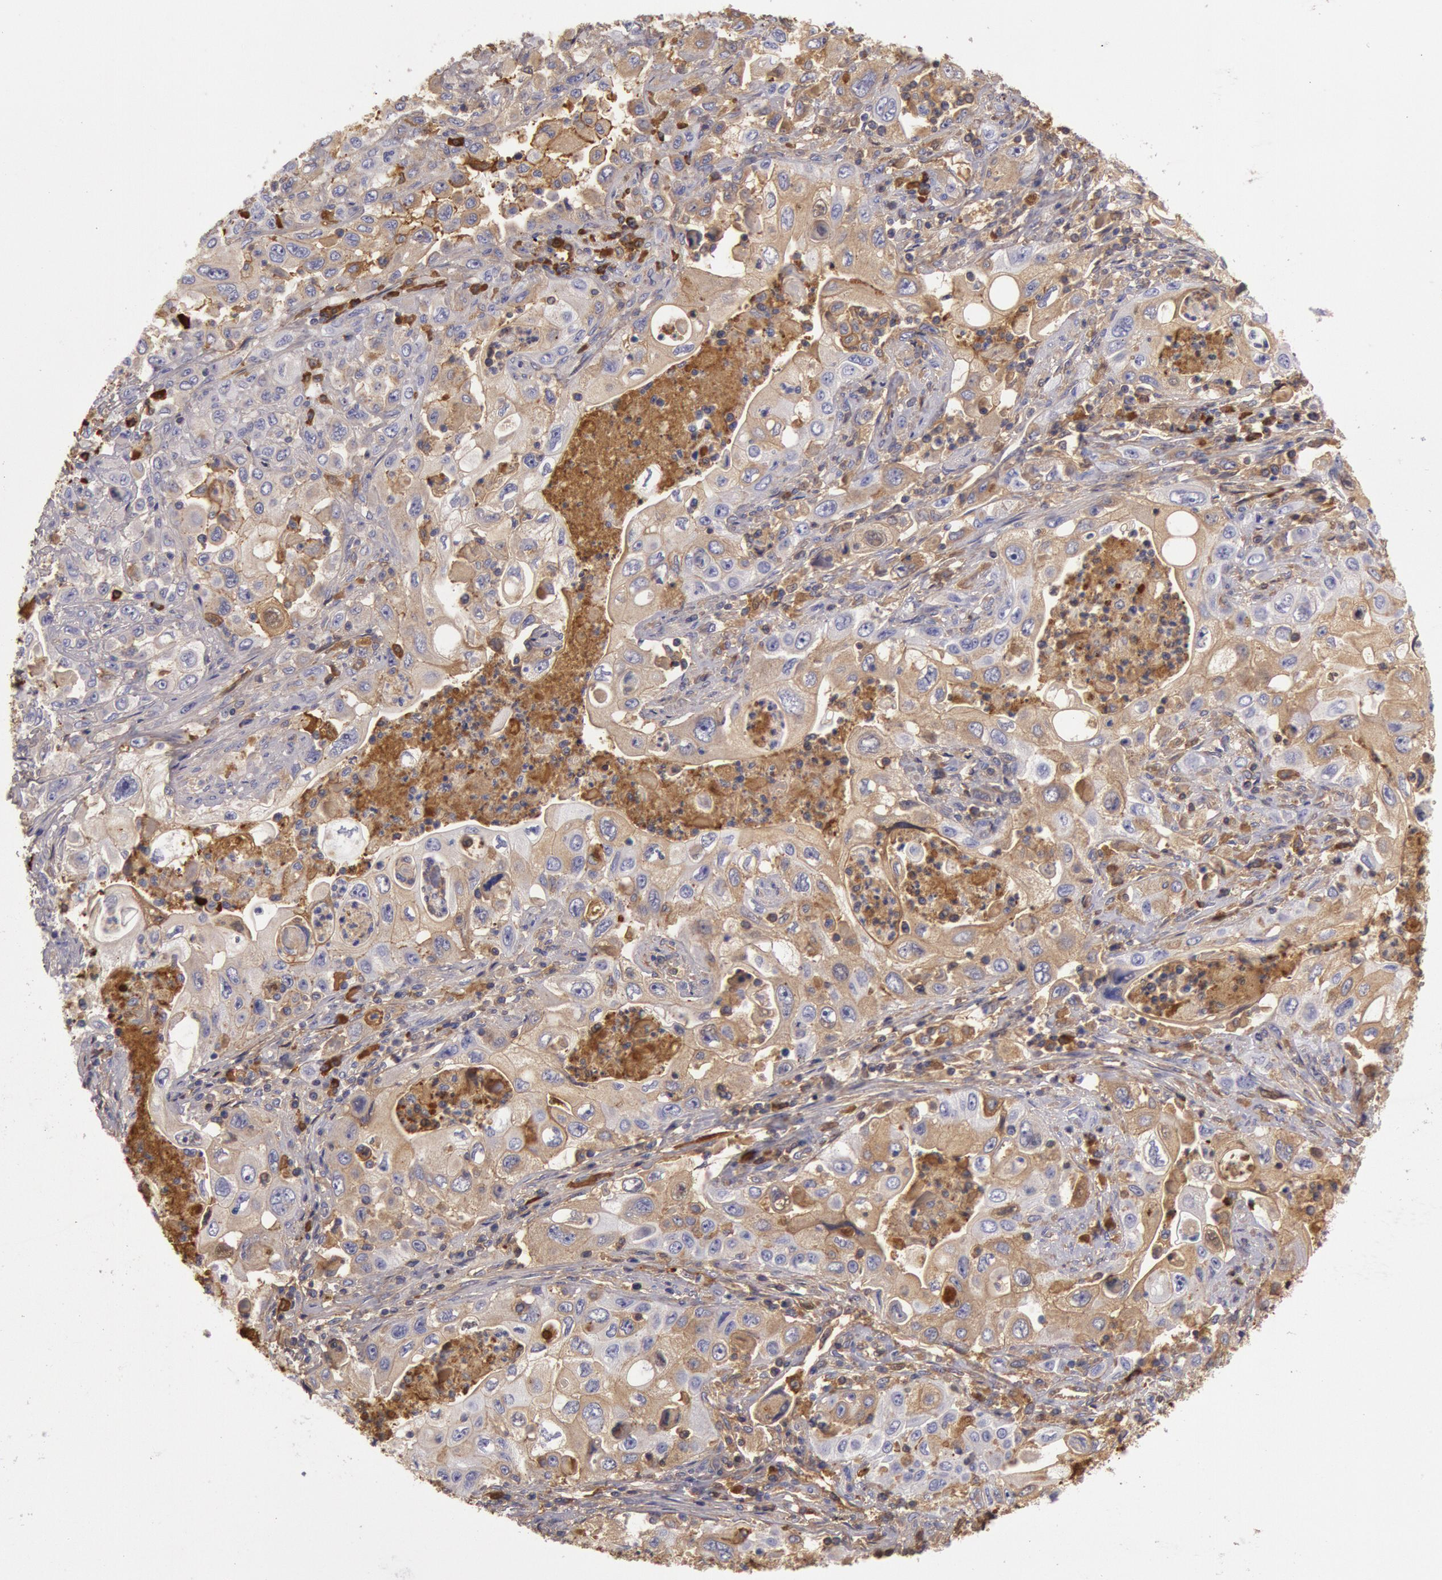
{"staining": {"intensity": "moderate", "quantity": ">75%", "location": "cytoplasmic/membranous"}, "tissue": "pancreatic cancer", "cell_type": "Tumor cells", "image_type": "cancer", "snomed": [{"axis": "morphology", "description": "Adenocarcinoma, NOS"}, {"axis": "topography", "description": "Pancreas"}], "caption": "Protein expression analysis of adenocarcinoma (pancreatic) reveals moderate cytoplasmic/membranous staining in approximately >75% of tumor cells.", "gene": "IGHG1", "patient": {"sex": "male", "age": 70}}